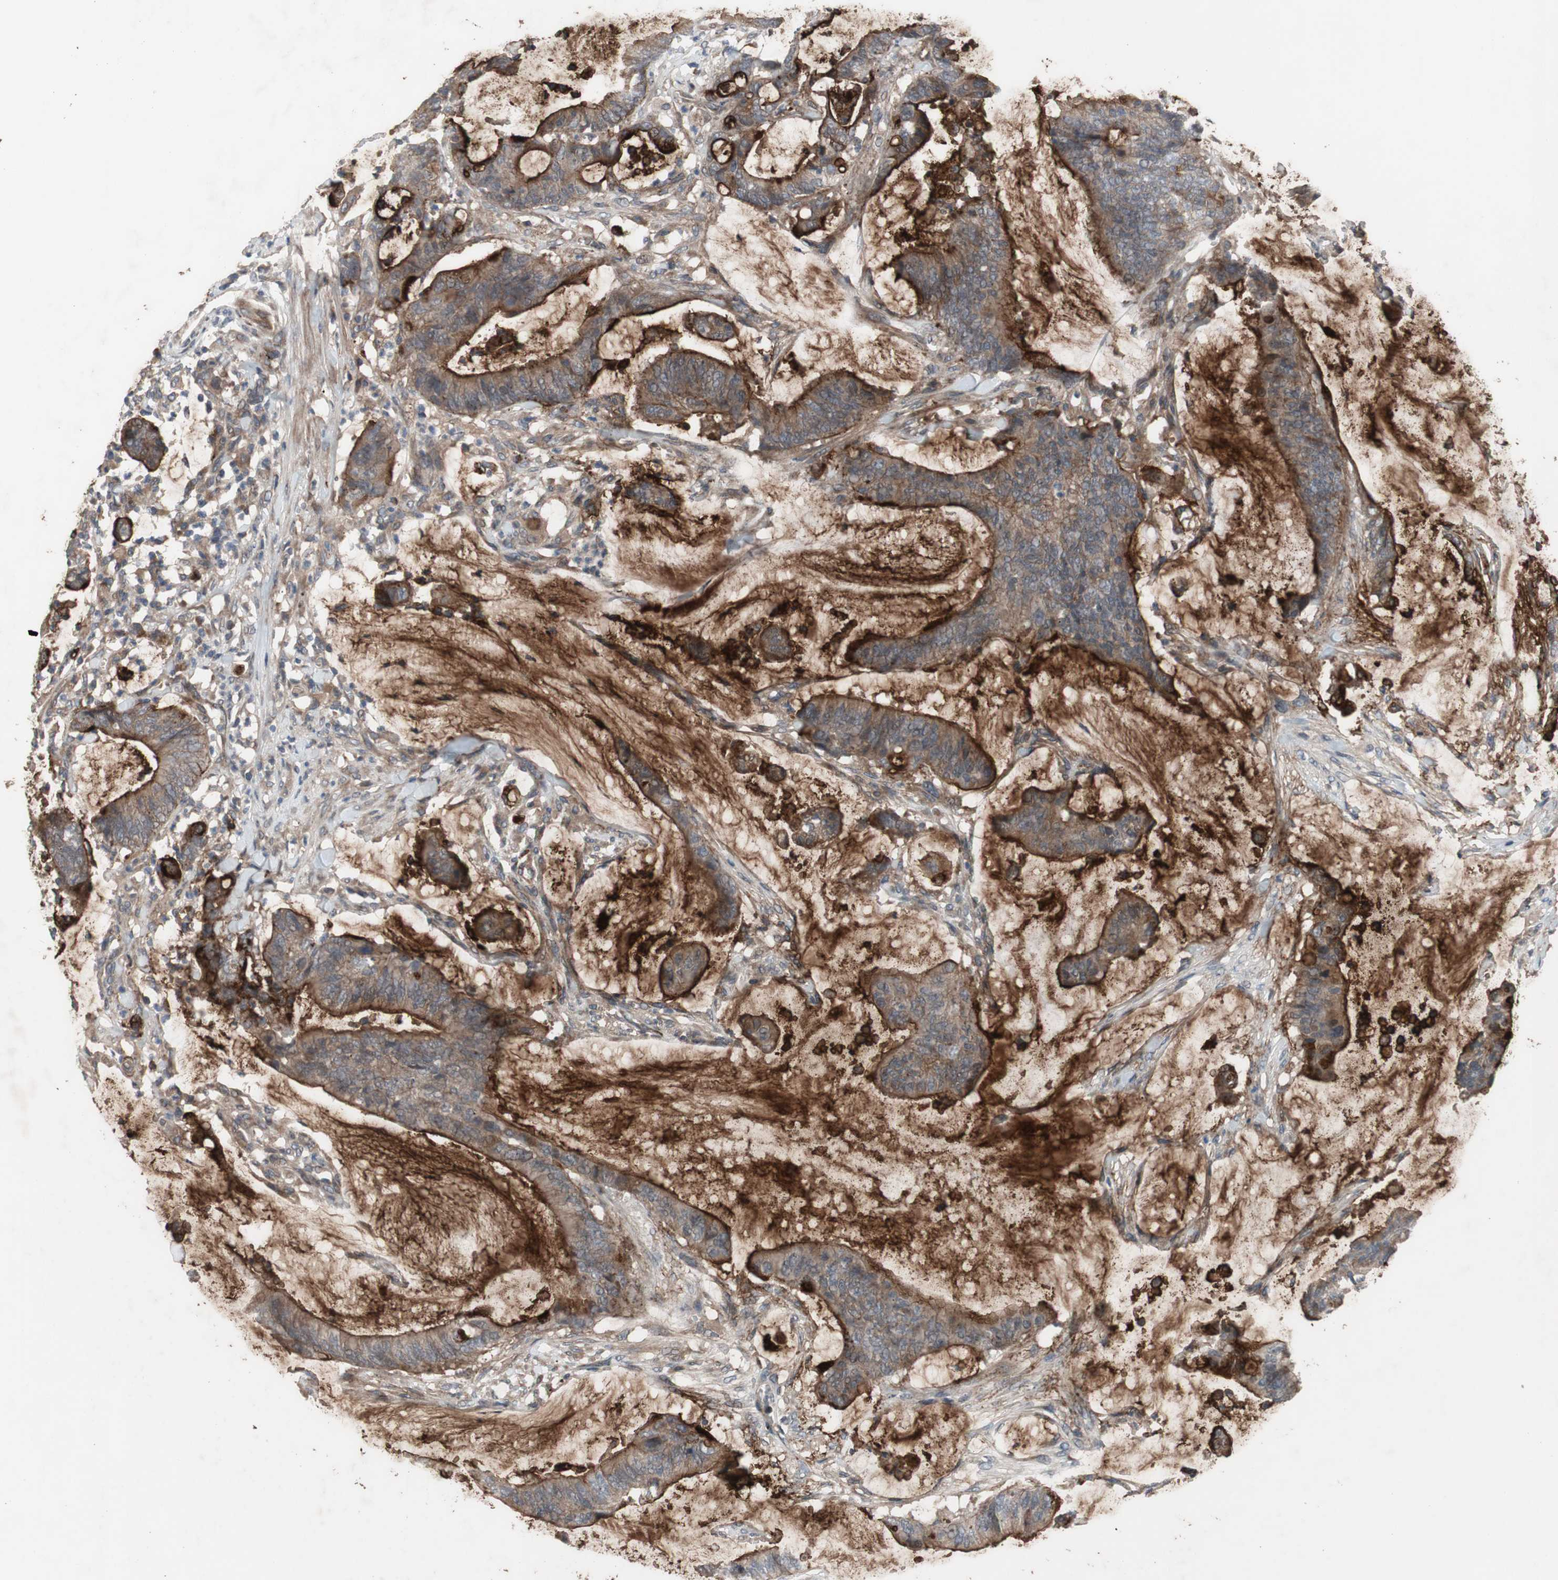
{"staining": {"intensity": "moderate", "quantity": ">75%", "location": "cytoplasmic/membranous"}, "tissue": "colorectal cancer", "cell_type": "Tumor cells", "image_type": "cancer", "snomed": [{"axis": "morphology", "description": "Adenocarcinoma, NOS"}, {"axis": "topography", "description": "Rectum"}], "caption": "Colorectal cancer stained with a protein marker shows moderate staining in tumor cells.", "gene": "OAZ1", "patient": {"sex": "female", "age": 66}}